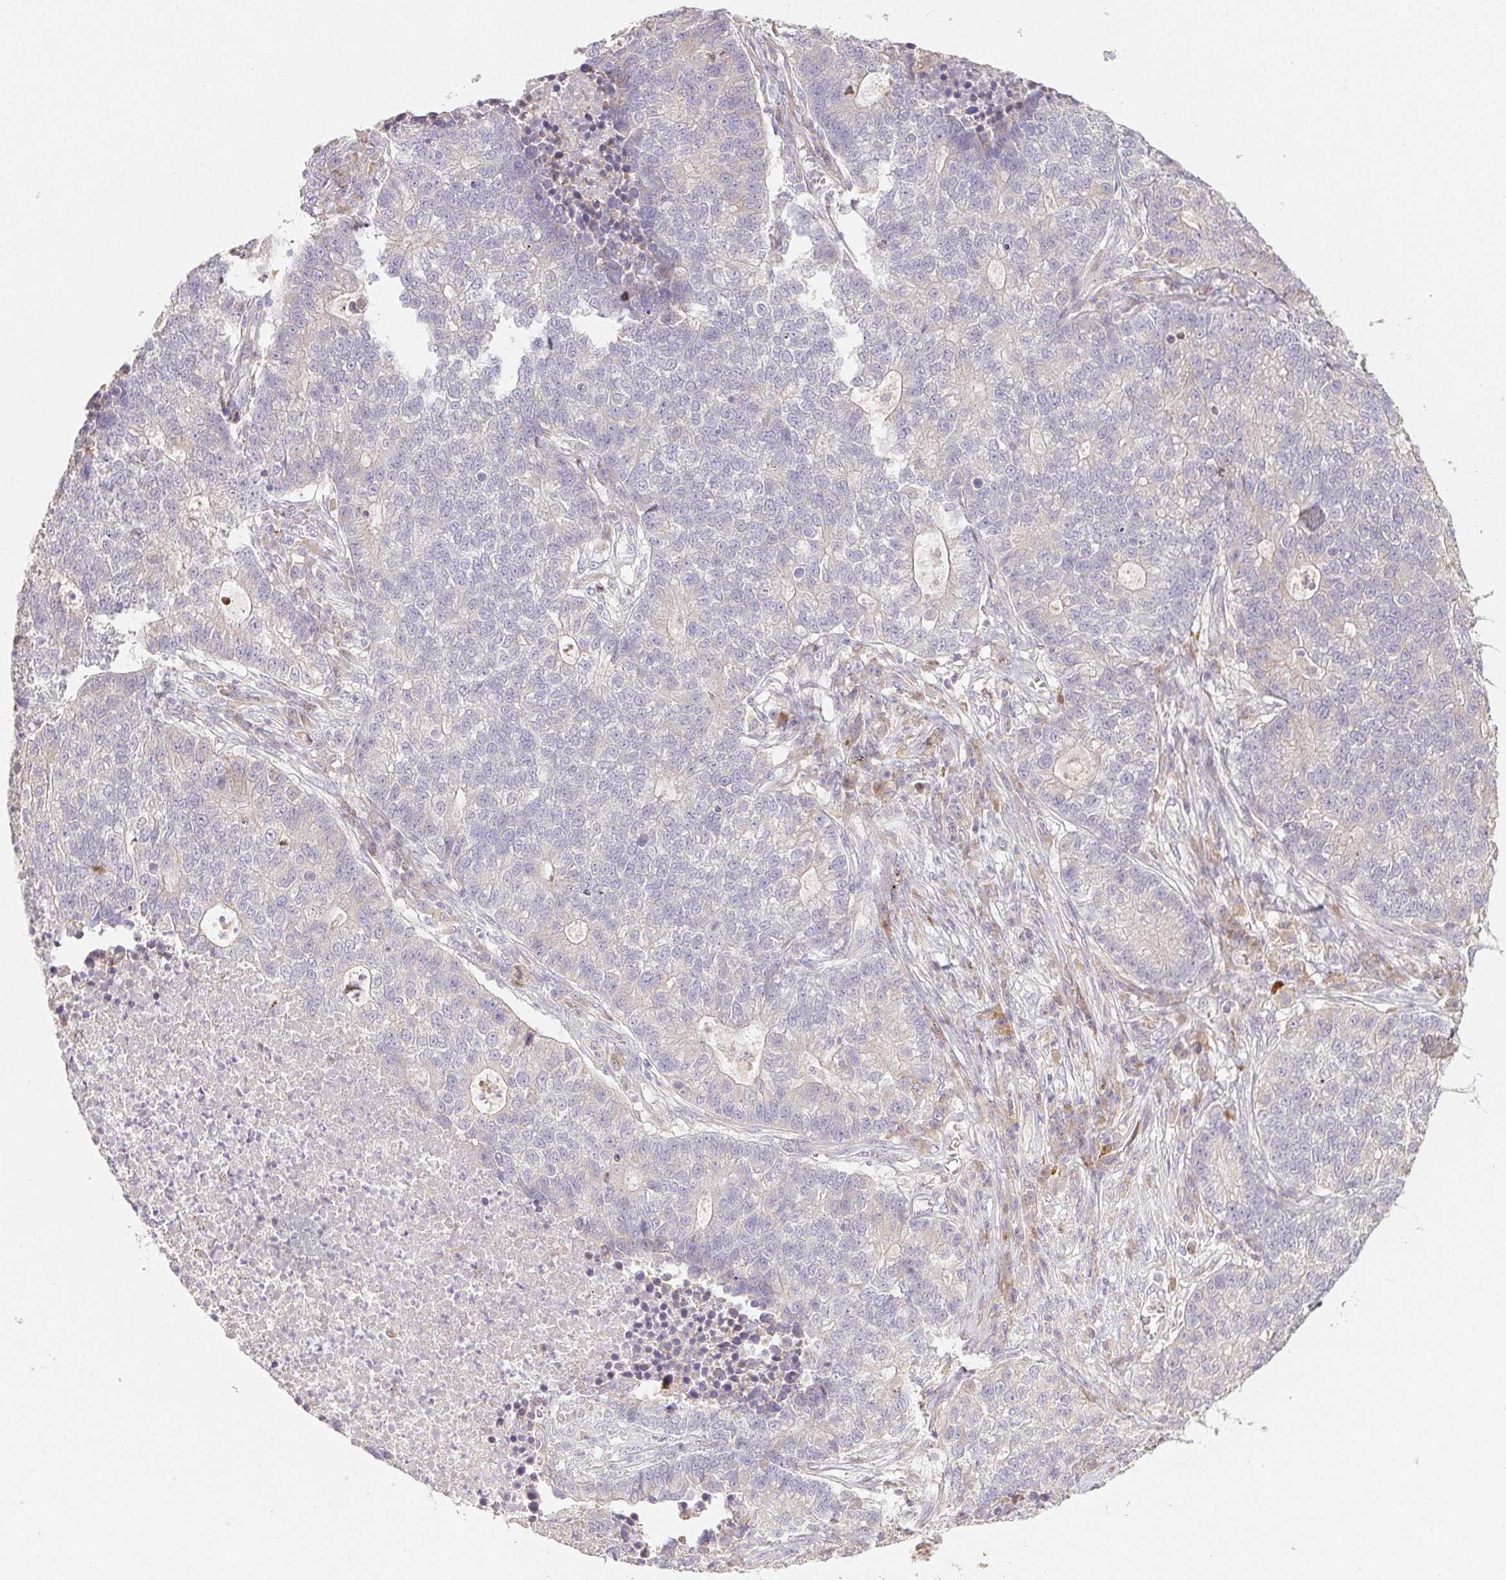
{"staining": {"intensity": "negative", "quantity": "none", "location": "none"}, "tissue": "lung cancer", "cell_type": "Tumor cells", "image_type": "cancer", "snomed": [{"axis": "morphology", "description": "Adenocarcinoma, NOS"}, {"axis": "topography", "description": "Lung"}], "caption": "Tumor cells show no significant expression in adenocarcinoma (lung). The staining is performed using DAB (3,3'-diaminobenzidine) brown chromogen with nuclei counter-stained in using hematoxylin.", "gene": "ACVR1B", "patient": {"sex": "male", "age": 57}}